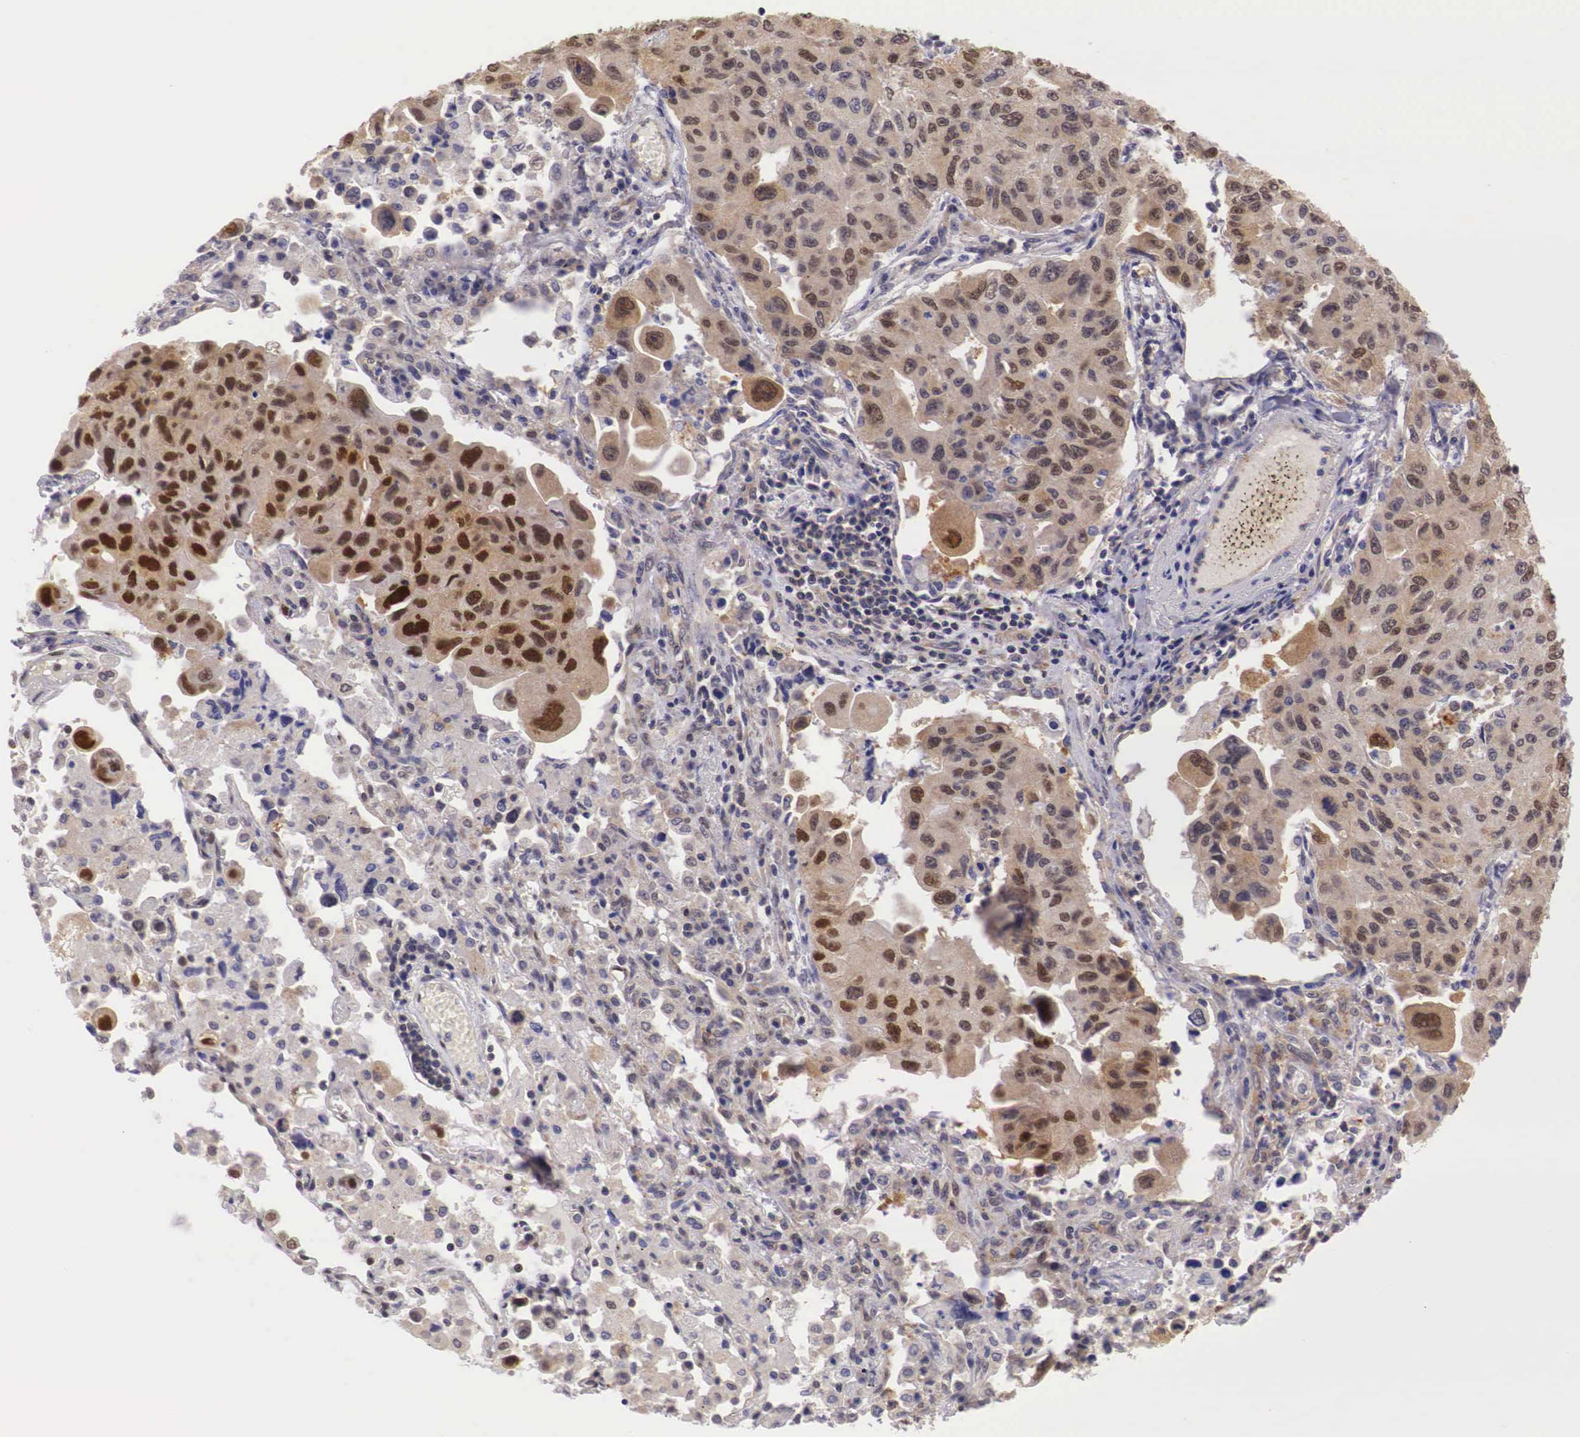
{"staining": {"intensity": "strong", "quantity": ">75%", "location": "cytoplasmic/membranous,nuclear"}, "tissue": "lung cancer", "cell_type": "Tumor cells", "image_type": "cancer", "snomed": [{"axis": "morphology", "description": "Adenocarcinoma, NOS"}, {"axis": "topography", "description": "Lung"}], "caption": "Immunohistochemical staining of human lung cancer (adenocarcinoma) reveals strong cytoplasmic/membranous and nuclear protein staining in about >75% of tumor cells.", "gene": "PABIR2", "patient": {"sex": "male", "age": 64}}